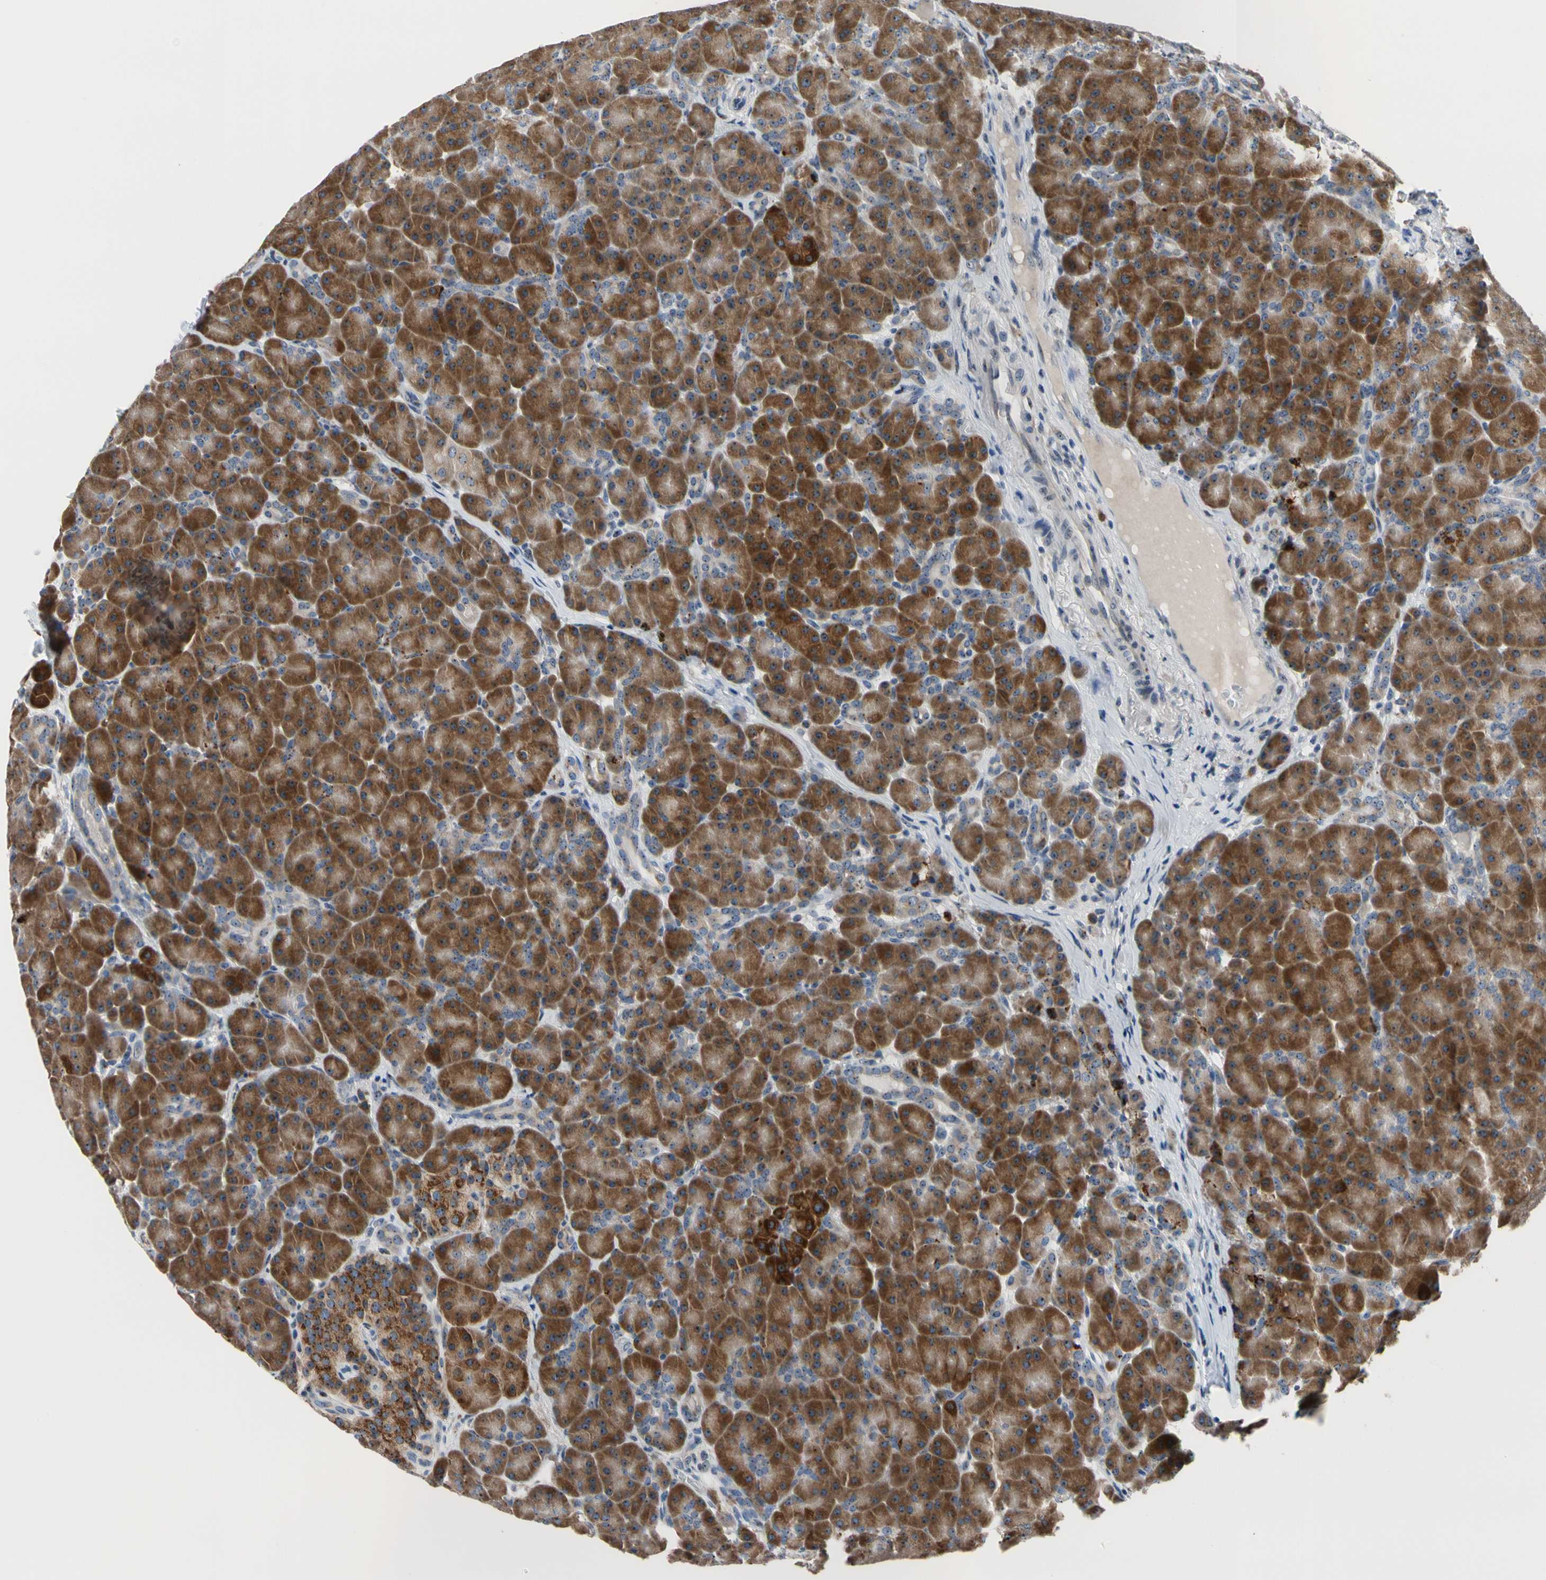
{"staining": {"intensity": "strong", "quantity": ">75%", "location": "cytoplasmic/membranous"}, "tissue": "pancreas", "cell_type": "Exocrine glandular cells", "image_type": "normal", "snomed": [{"axis": "morphology", "description": "Normal tissue, NOS"}, {"axis": "topography", "description": "Pancreas"}], "caption": "Benign pancreas reveals strong cytoplasmic/membranous staining in about >75% of exocrine glandular cells The staining was performed using DAB to visualize the protein expression in brown, while the nuclei were stained in blue with hematoxylin (Magnification: 20x)..", "gene": "TMED7", "patient": {"sex": "male", "age": 66}}